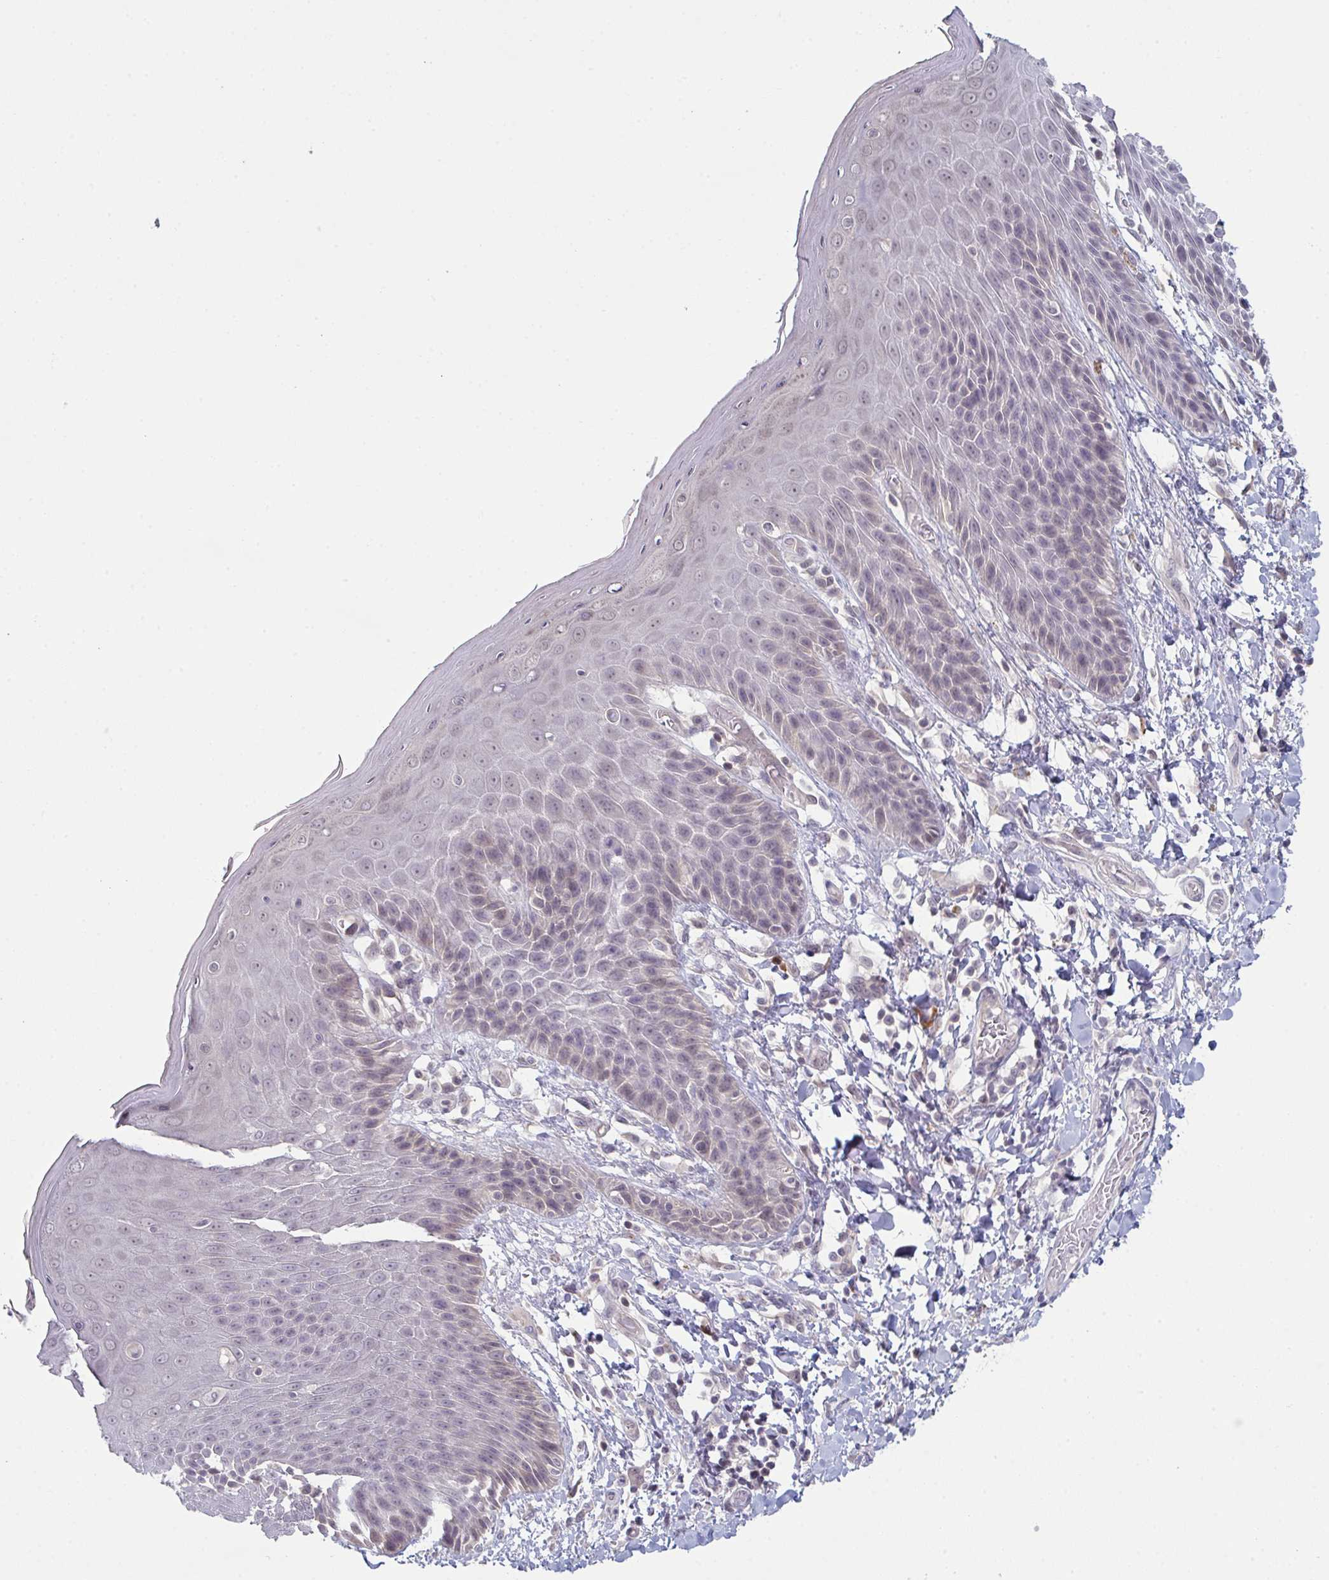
{"staining": {"intensity": "negative", "quantity": "none", "location": "none"}, "tissue": "skin", "cell_type": "Epidermal cells", "image_type": "normal", "snomed": [{"axis": "morphology", "description": "Normal tissue, NOS"}, {"axis": "topography", "description": "Anal"}, {"axis": "topography", "description": "Peripheral nerve tissue"}], "caption": "Immunohistochemistry of benign human skin reveals no positivity in epidermal cells.", "gene": "ZNF214", "patient": {"sex": "male", "age": 51}}